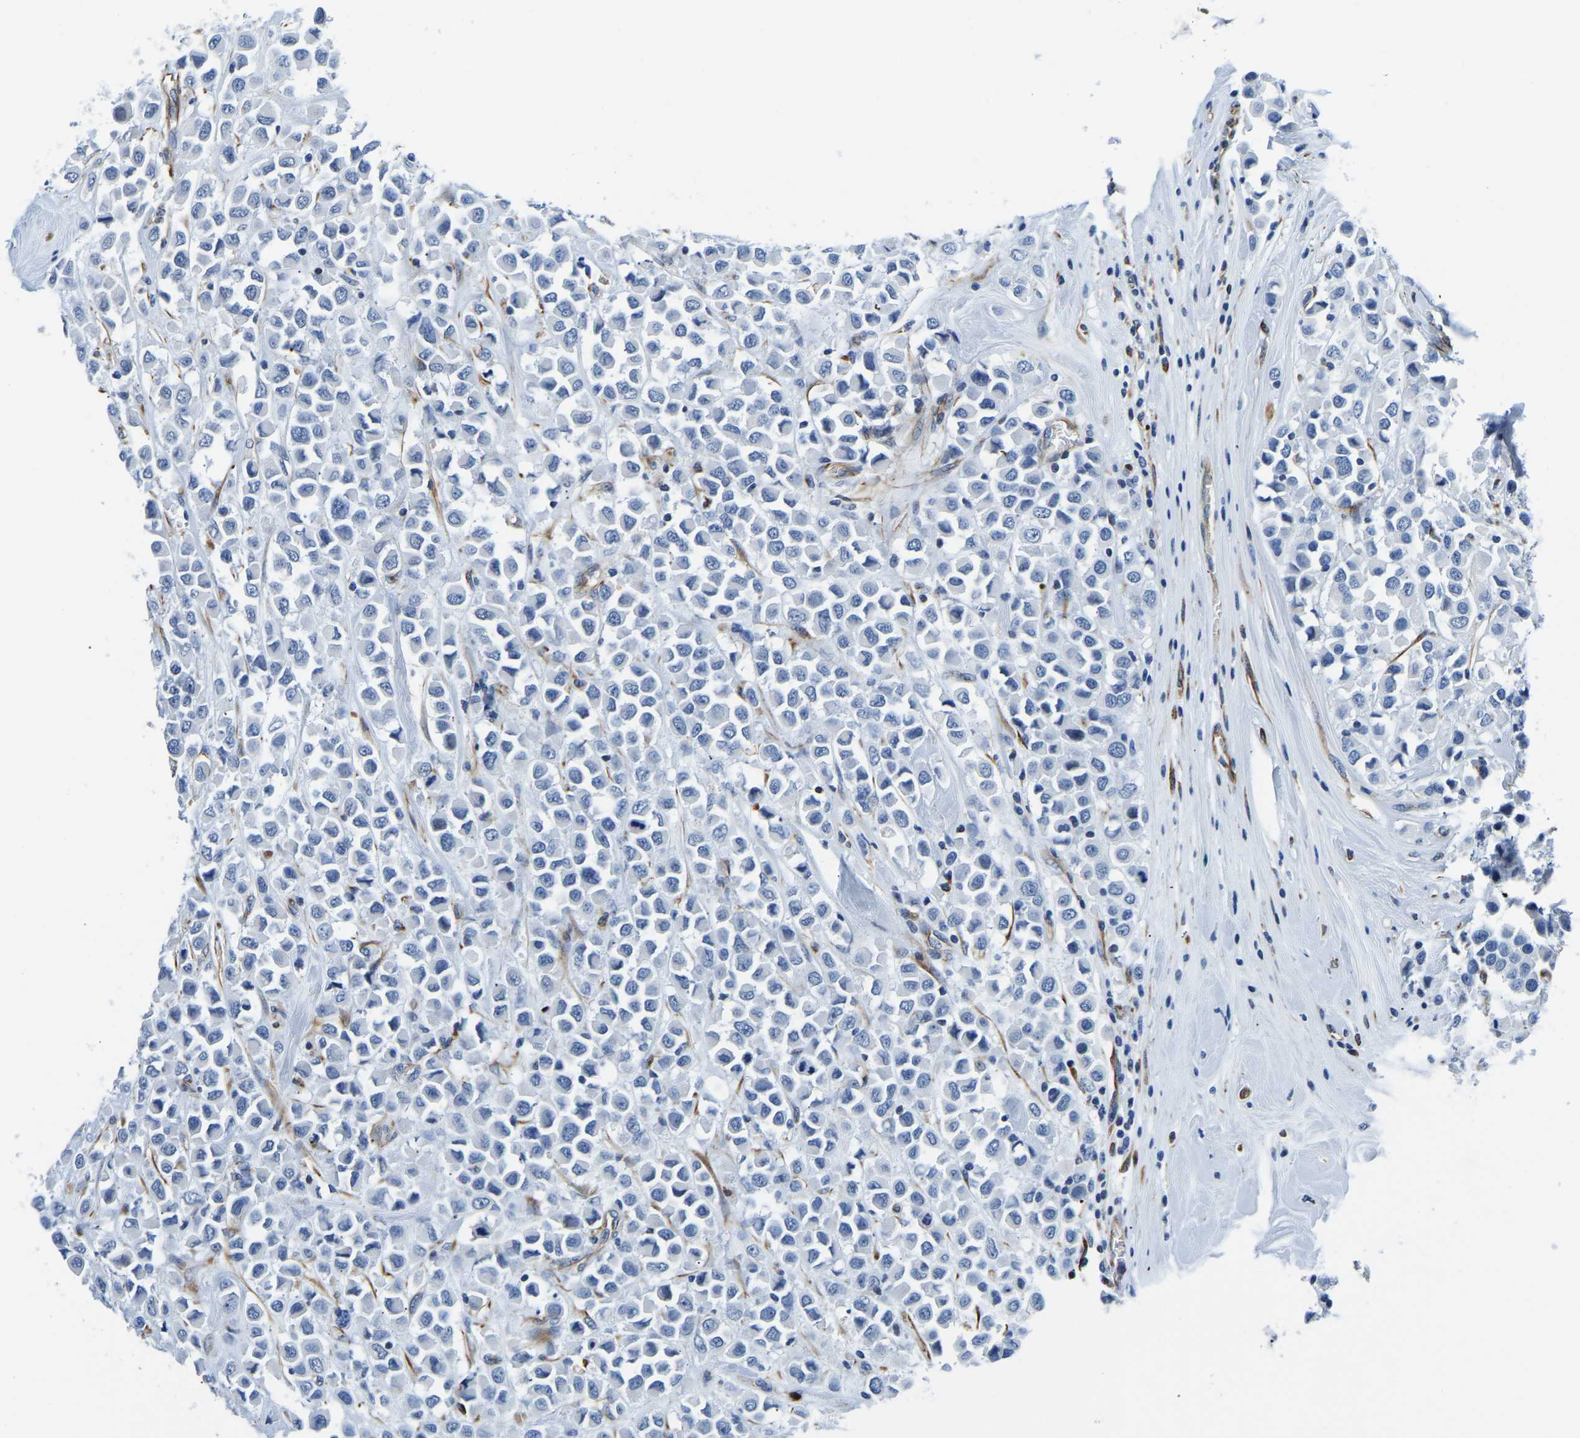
{"staining": {"intensity": "negative", "quantity": "none", "location": "none"}, "tissue": "breast cancer", "cell_type": "Tumor cells", "image_type": "cancer", "snomed": [{"axis": "morphology", "description": "Duct carcinoma"}, {"axis": "topography", "description": "Breast"}], "caption": "Immunohistochemistry of human breast cancer (invasive ductal carcinoma) displays no positivity in tumor cells.", "gene": "MS4A3", "patient": {"sex": "female", "age": 61}}